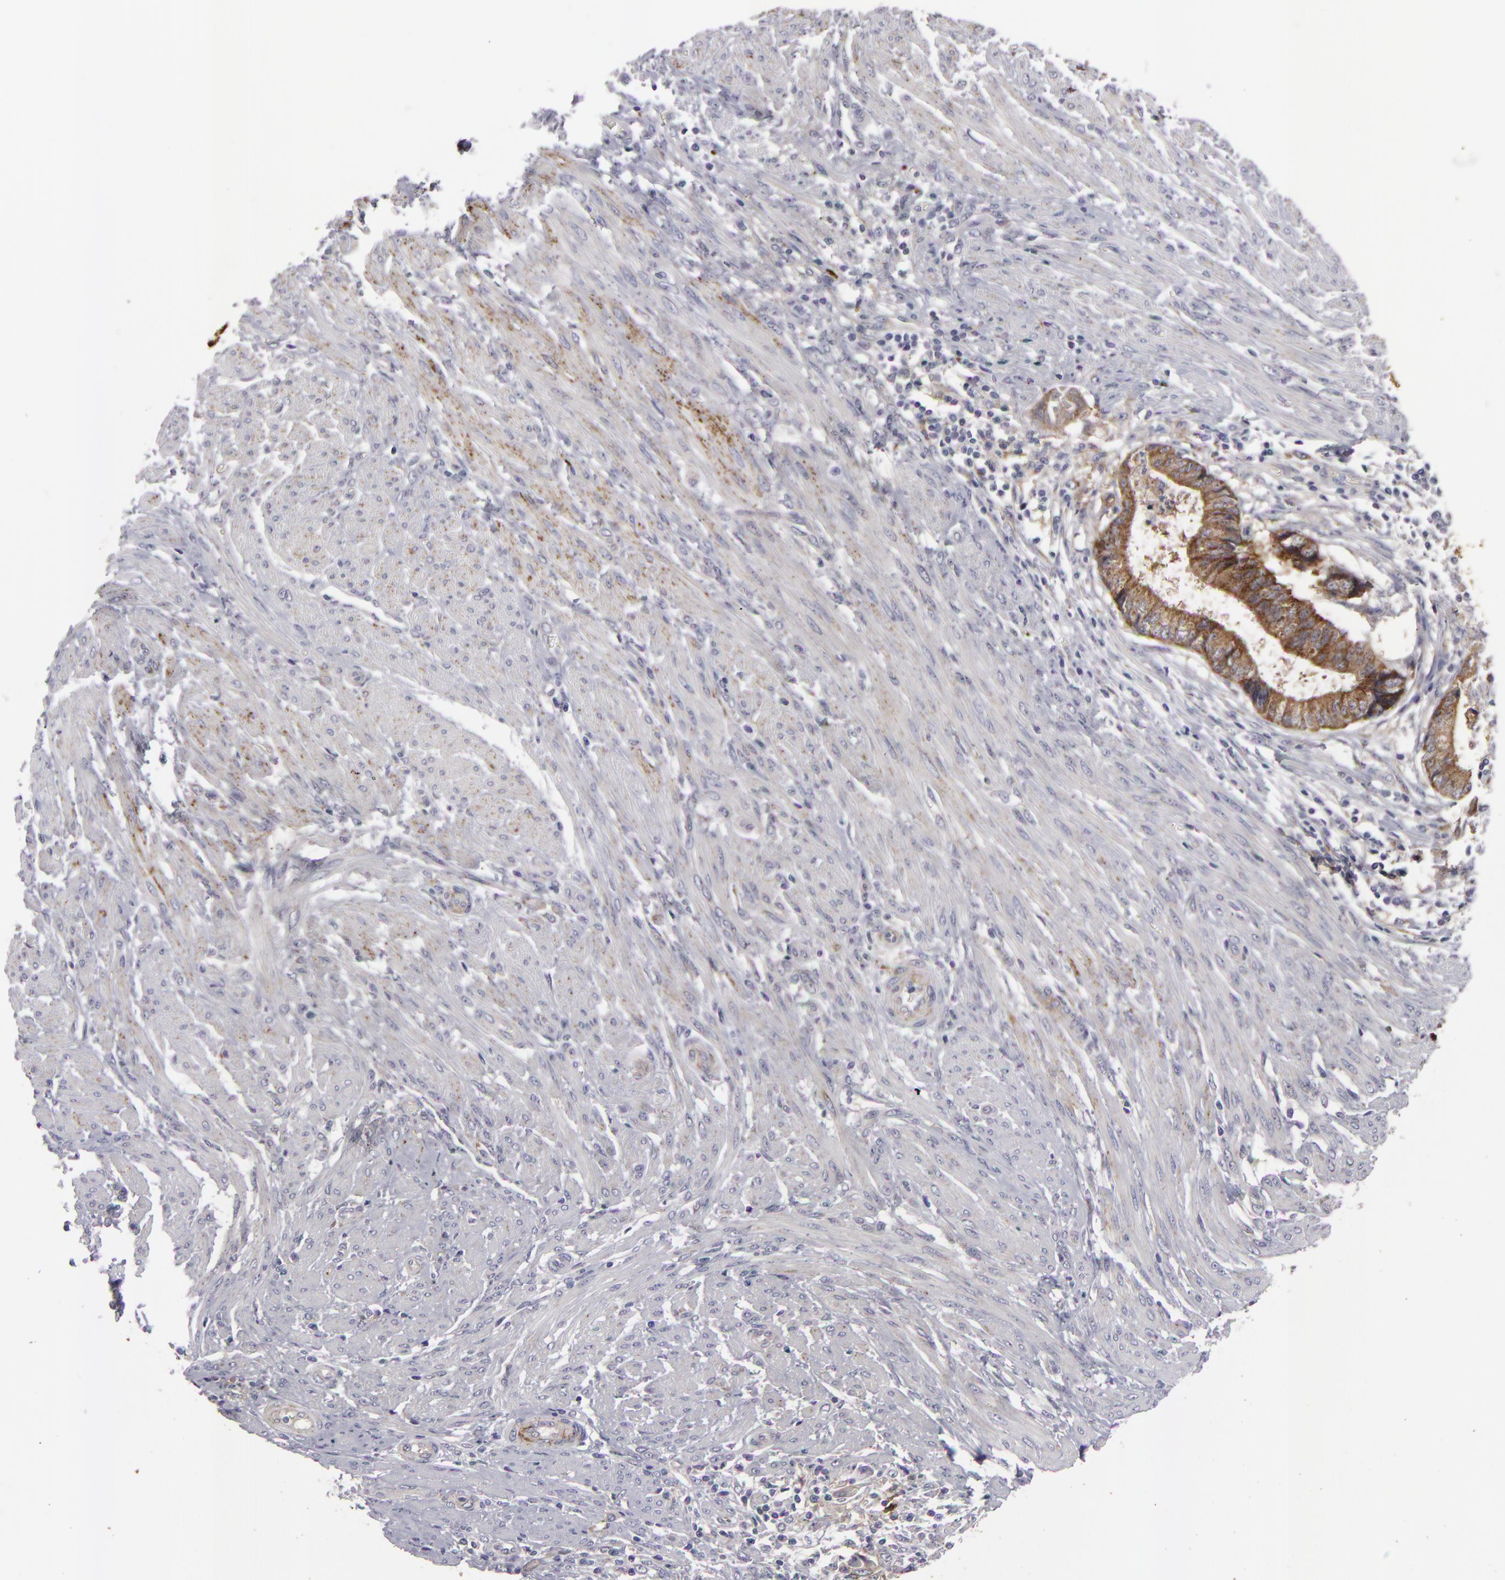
{"staining": {"intensity": "moderate", "quantity": ">75%", "location": "cytoplasmic/membranous"}, "tissue": "endometrial cancer", "cell_type": "Tumor cells", "image_type": "cancer", "snomed": [{"axis": "morphology", "description": "Adenocarcinoma, NOS"}, {"axis": "topography", "description": "Endometrium"}], "caption": "High-power microscopy captured an immunohistochemistry histopathology image of endometrial cancer (adenocarcinoma), revealing moderate cytoplasmic/membranous positivity in about >75% of tumor cells. (Stains: DAB in brown, nuclei in blue, Microscopy: brightfield microscopy at high magnification).", "gene": "ALCAM", "patient": {"sex": "female", "age": 63}}